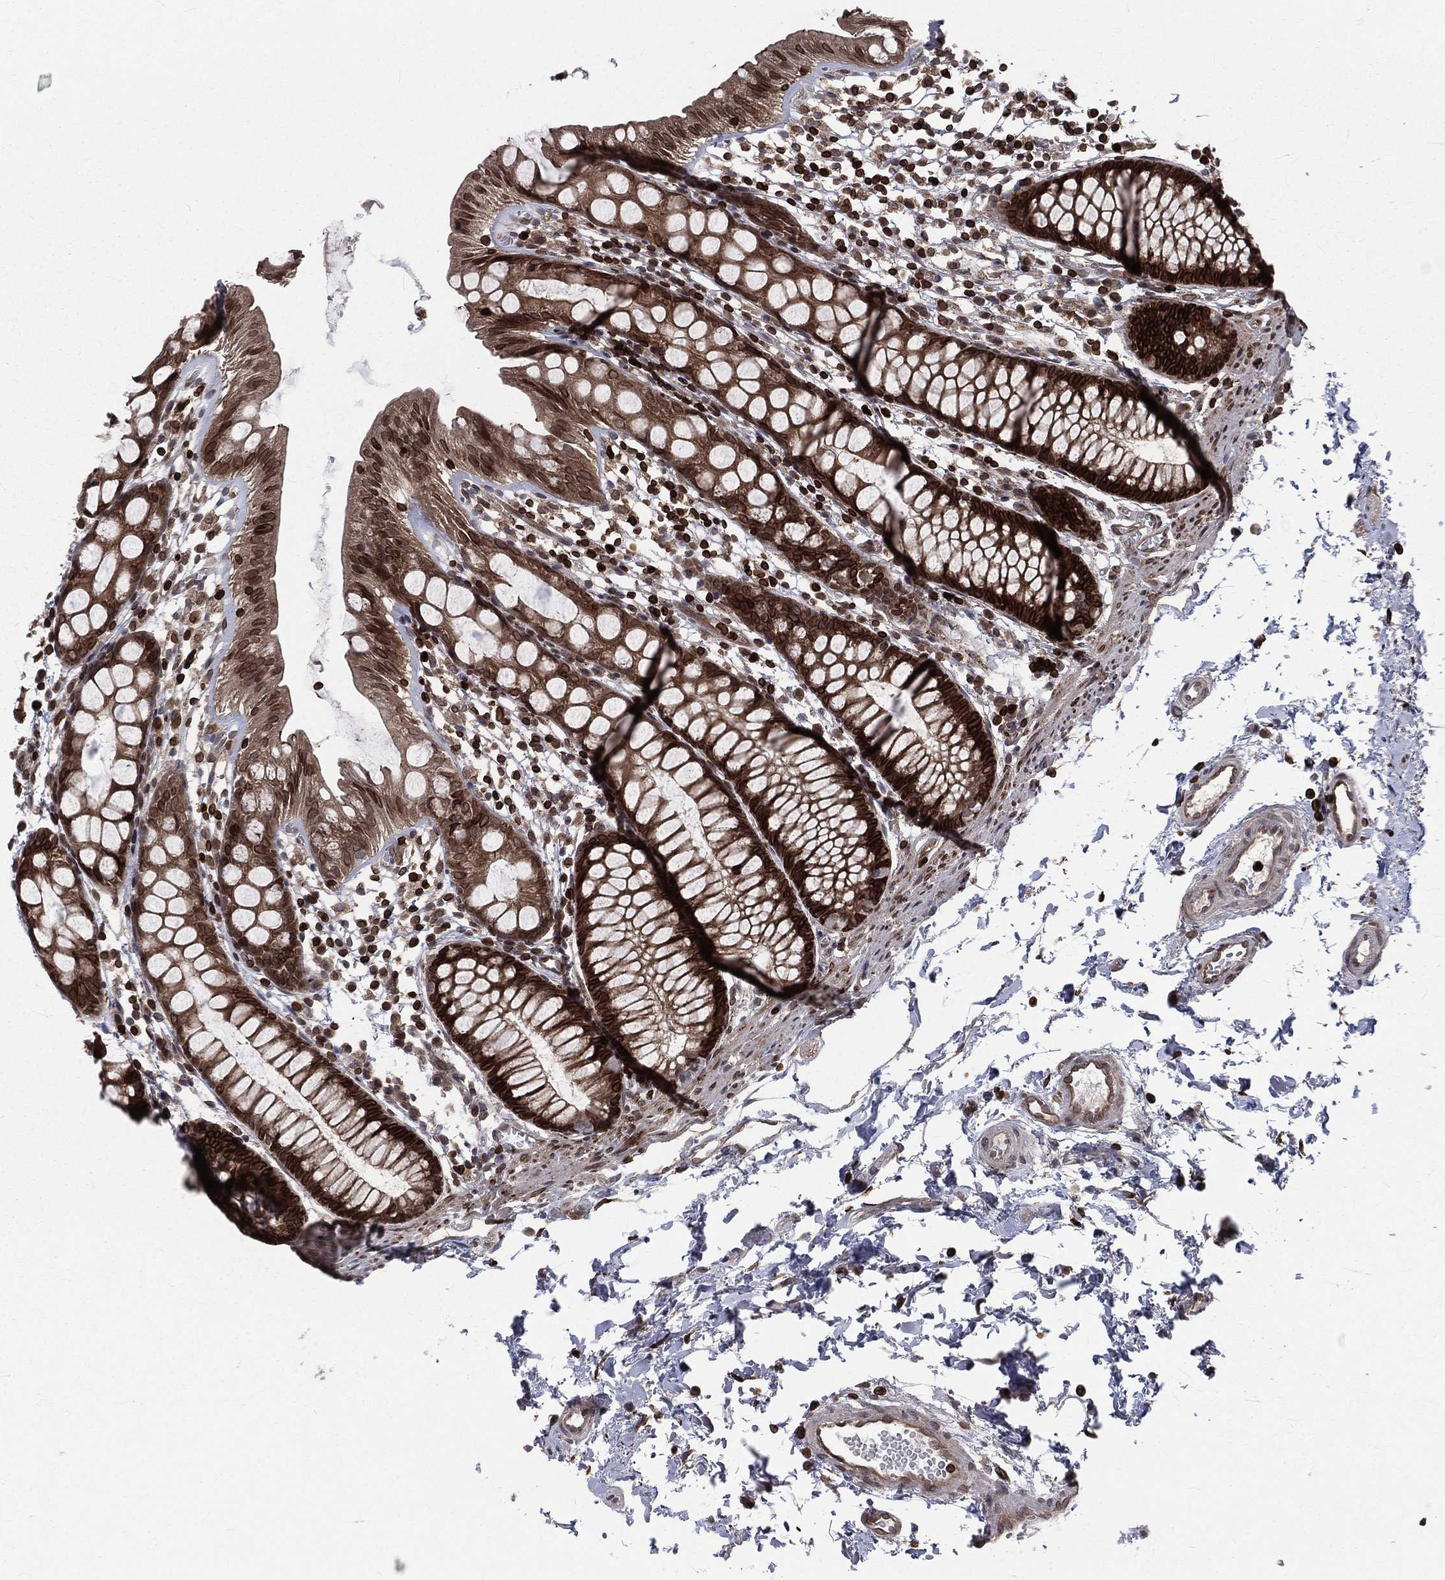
{"staining": {"intensity": "strong", "quantity": "25%-75%", "location": "cytoplasmic/membranous,nuclear"}, "tissue": "rectum", "cell_type": "Glandular cells", "image_type": "normal", "snomed": [{"axis": "morphology", "description": "Normal tissue, NOS"}, {"axis": "topography", "description": "Rectum"}], "caption": "DAB immunohistochemical staining of normal human rectum displays strong cytoplasmic/membranous,nuclear protein staining in approximately 25%-75% of glandular cells. (Brightfield microscopy of DAB IHC at high magnification).", "gene": "LBR", "patient": {"sex": "male", "age": 57}}